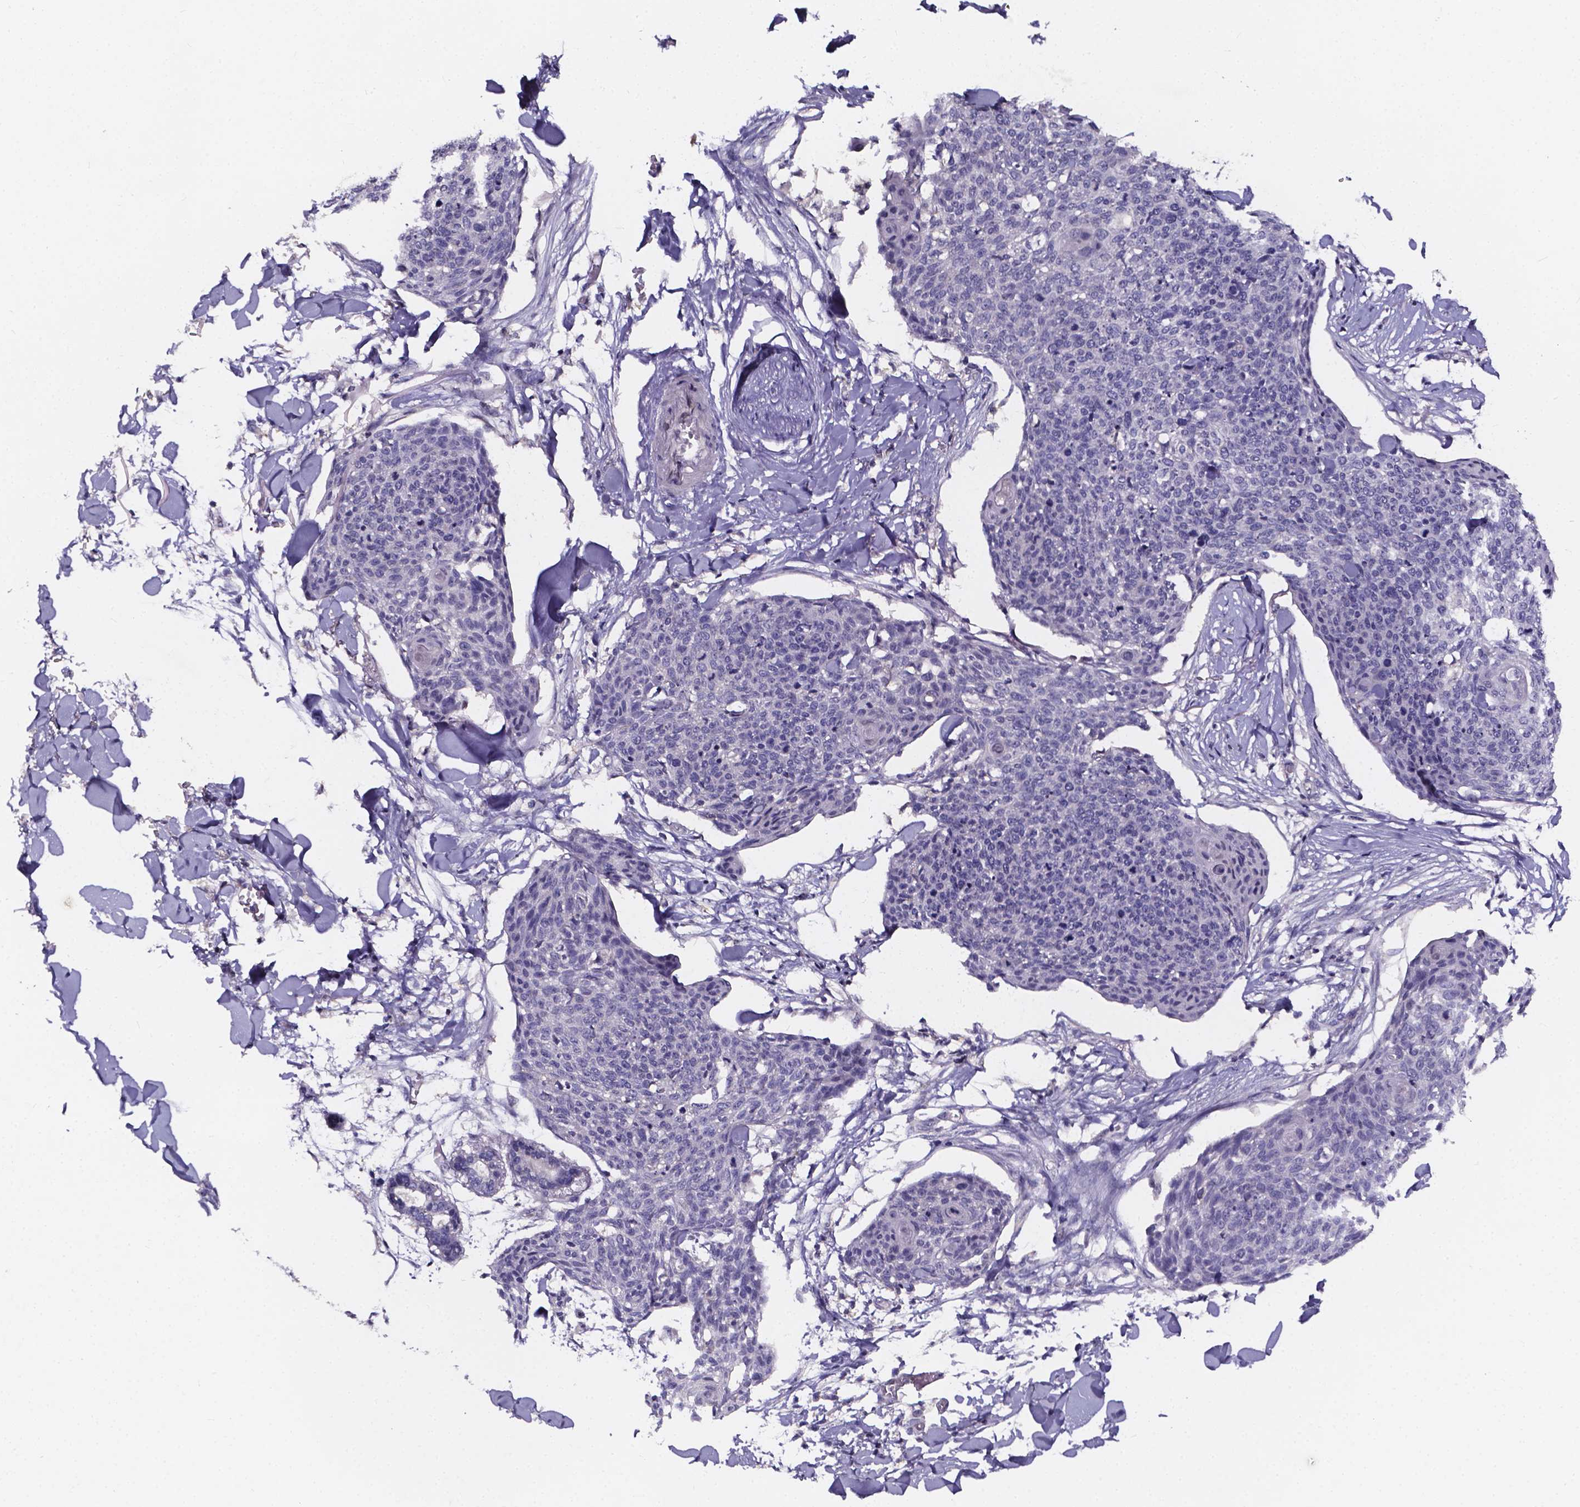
{"staining": {"intensity": "negative", "quantity": "none", "location": "none"}, "tissue": "skin cancer", "cell_type": "Tumor cells", "image_type": "cancer", "snomed": [{"axis": "morphology", "description": "Squamous cell carcinoma, NOS"}, {"axis": "topography", "description": "Skin"}, {"axis": "topography", "description": "Vulva"}], "caption": "Photomicrograph shows no protein positivity in tumor cells of skin squamous cell carcinoma tissue. Brightfield microscopy of immunohistochemistry stained with DAB (brown) and hematoxylin (blue), captured at high magnification.", "gene": "SPOCD1", "patient": {"sex": "female", "age": 75}}